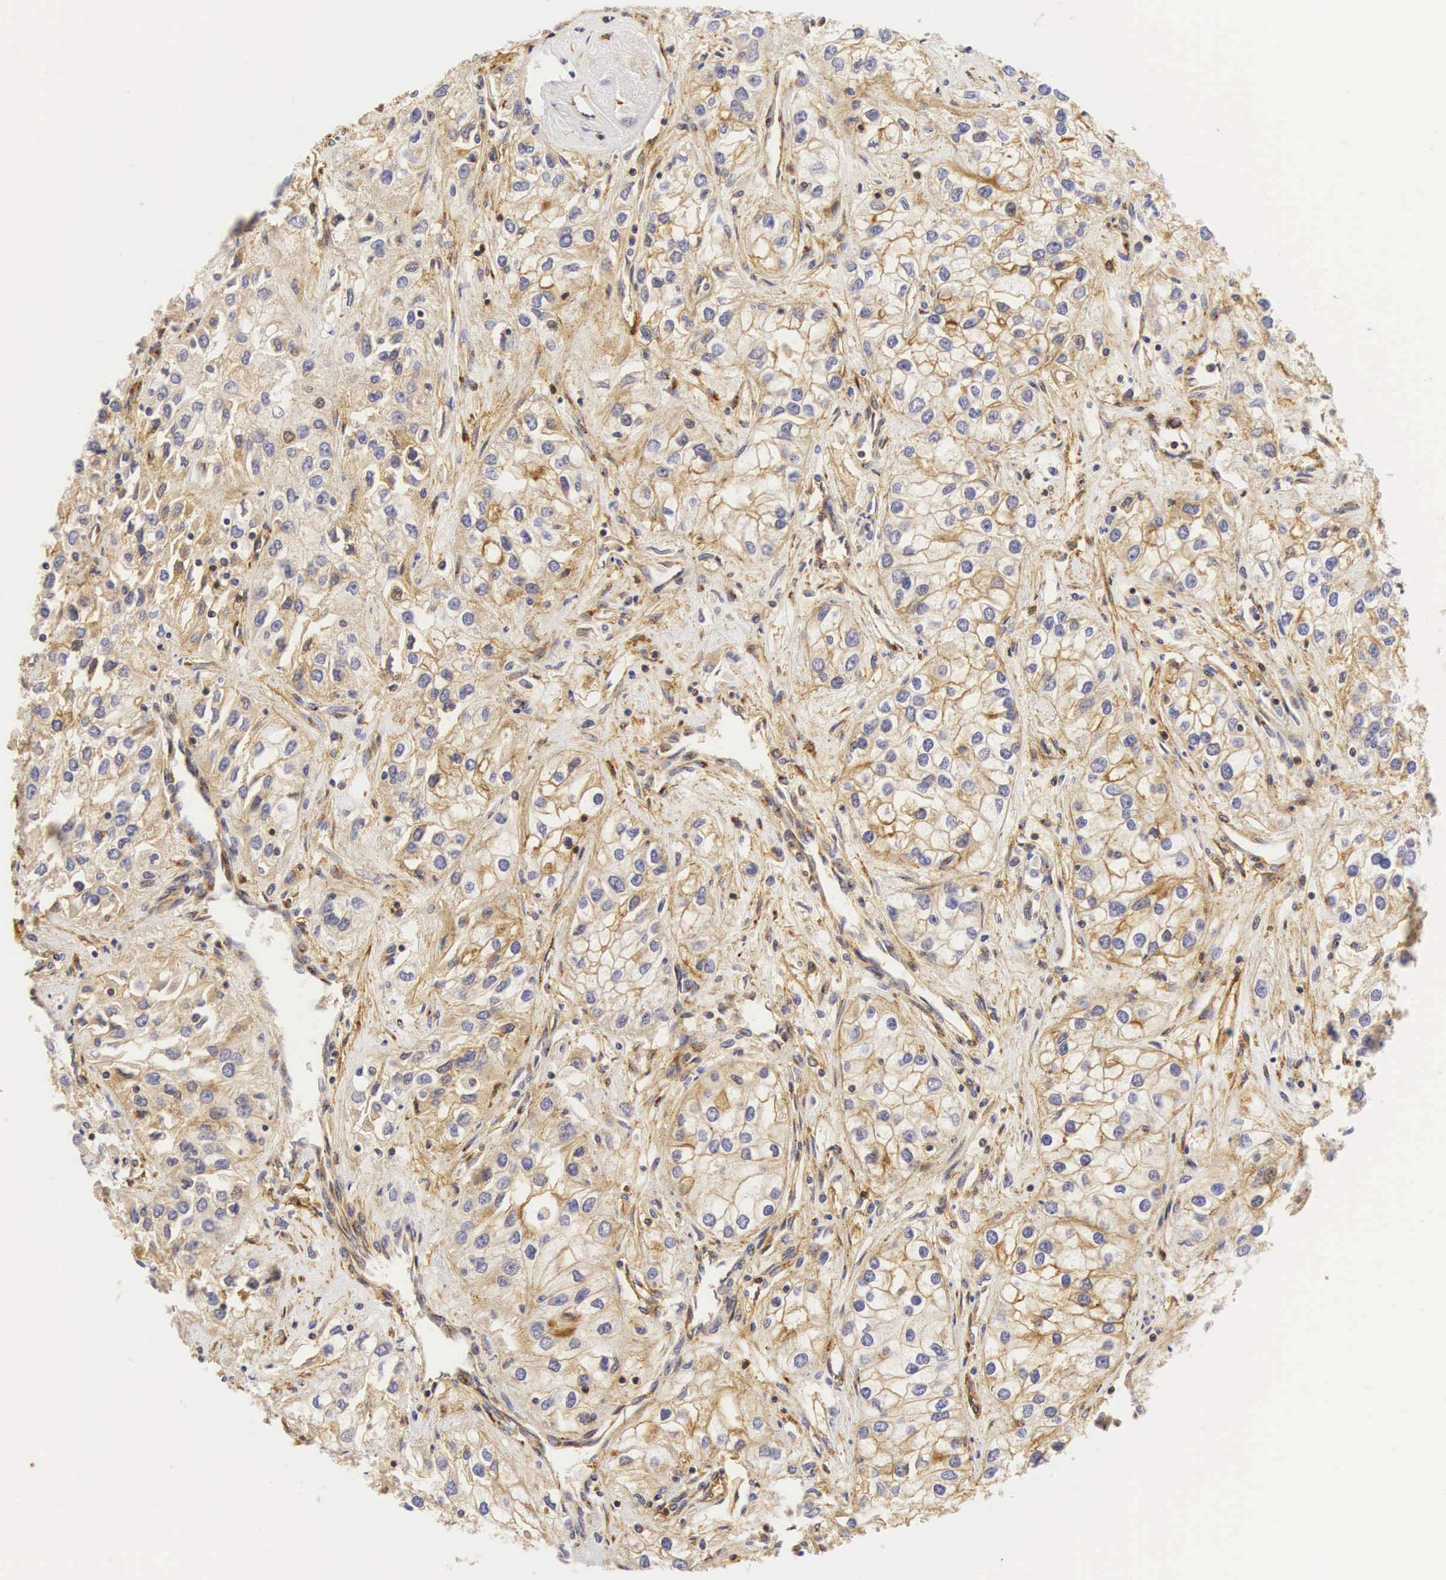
{"staining": {"intensity": "moderate", "quantity": "25%-75%", "location": "cytoplasmic/membranous"}, "tissue": "renal cancer", "cell_type": "Tumor cells", "image_type": "cancer", "snomed": [{"axis": "morphology", "description": "Adenocarcinoma, NOS"}, {"axis": "topography", "description": "Kidney"}], "caption": "This is a photomicrograph of immunohistochemistry staining of adenocarcinoma (renal), which shows moderate positivity in the cytoplasmic/membranous of tumor cells.", "gene": "CD99", "patient": {"sex": "male", "age": 57}}